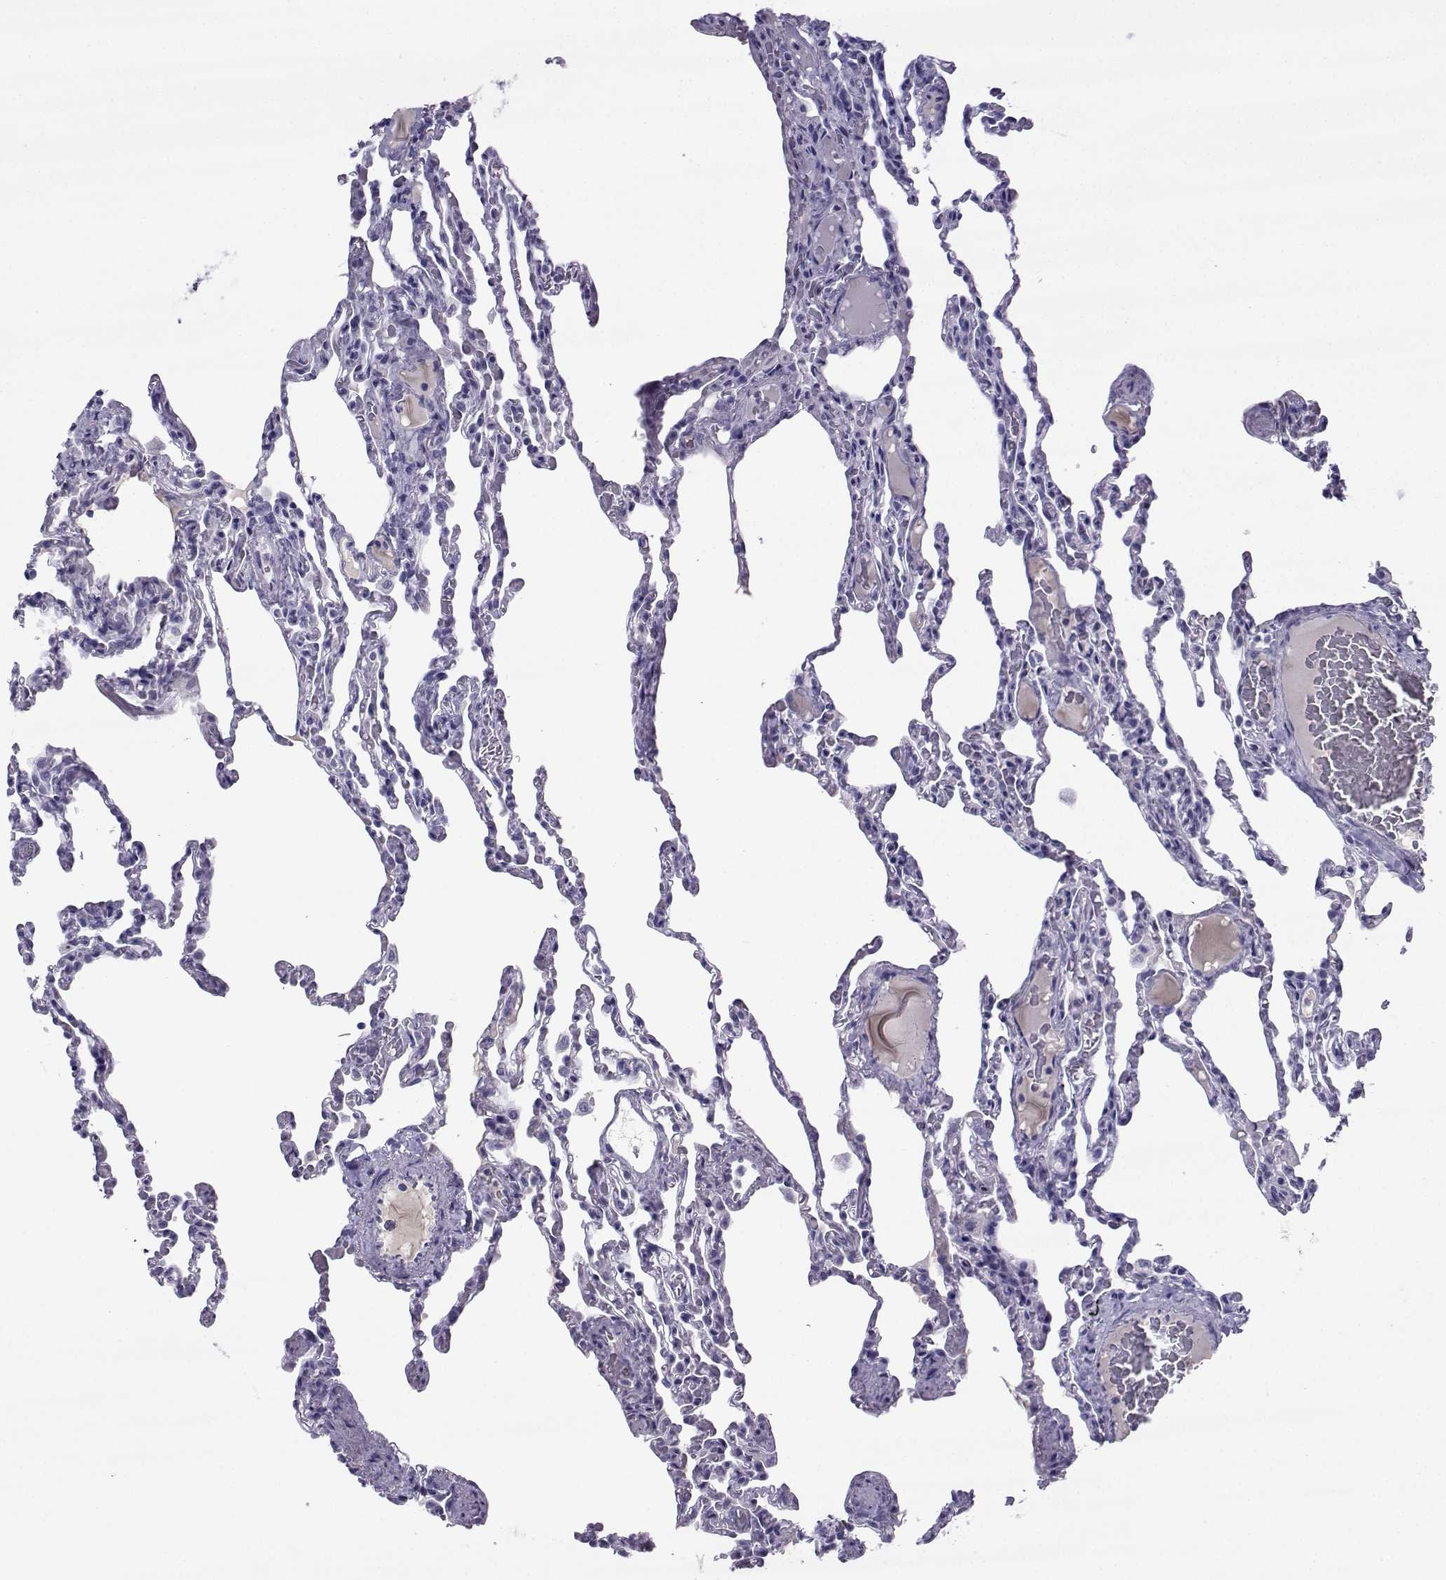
{"staining": {"intensity": "negative", "quantity": "none", "location": "none"}, "tissue": "lung", "cell_type": "Alveolar cells", "image_type": "normal", "snomed": [{"axis": "morphology", "description": "Normal tissue, NOS"}, {"axis": "topography", "description": "Lung"}], "caption": "The immunohistochemistry photomicrograph has no significant positivity in alveolar cells of lung.", "gene": "ARMC2", "patient": {"sex": "female", "age": 43}}